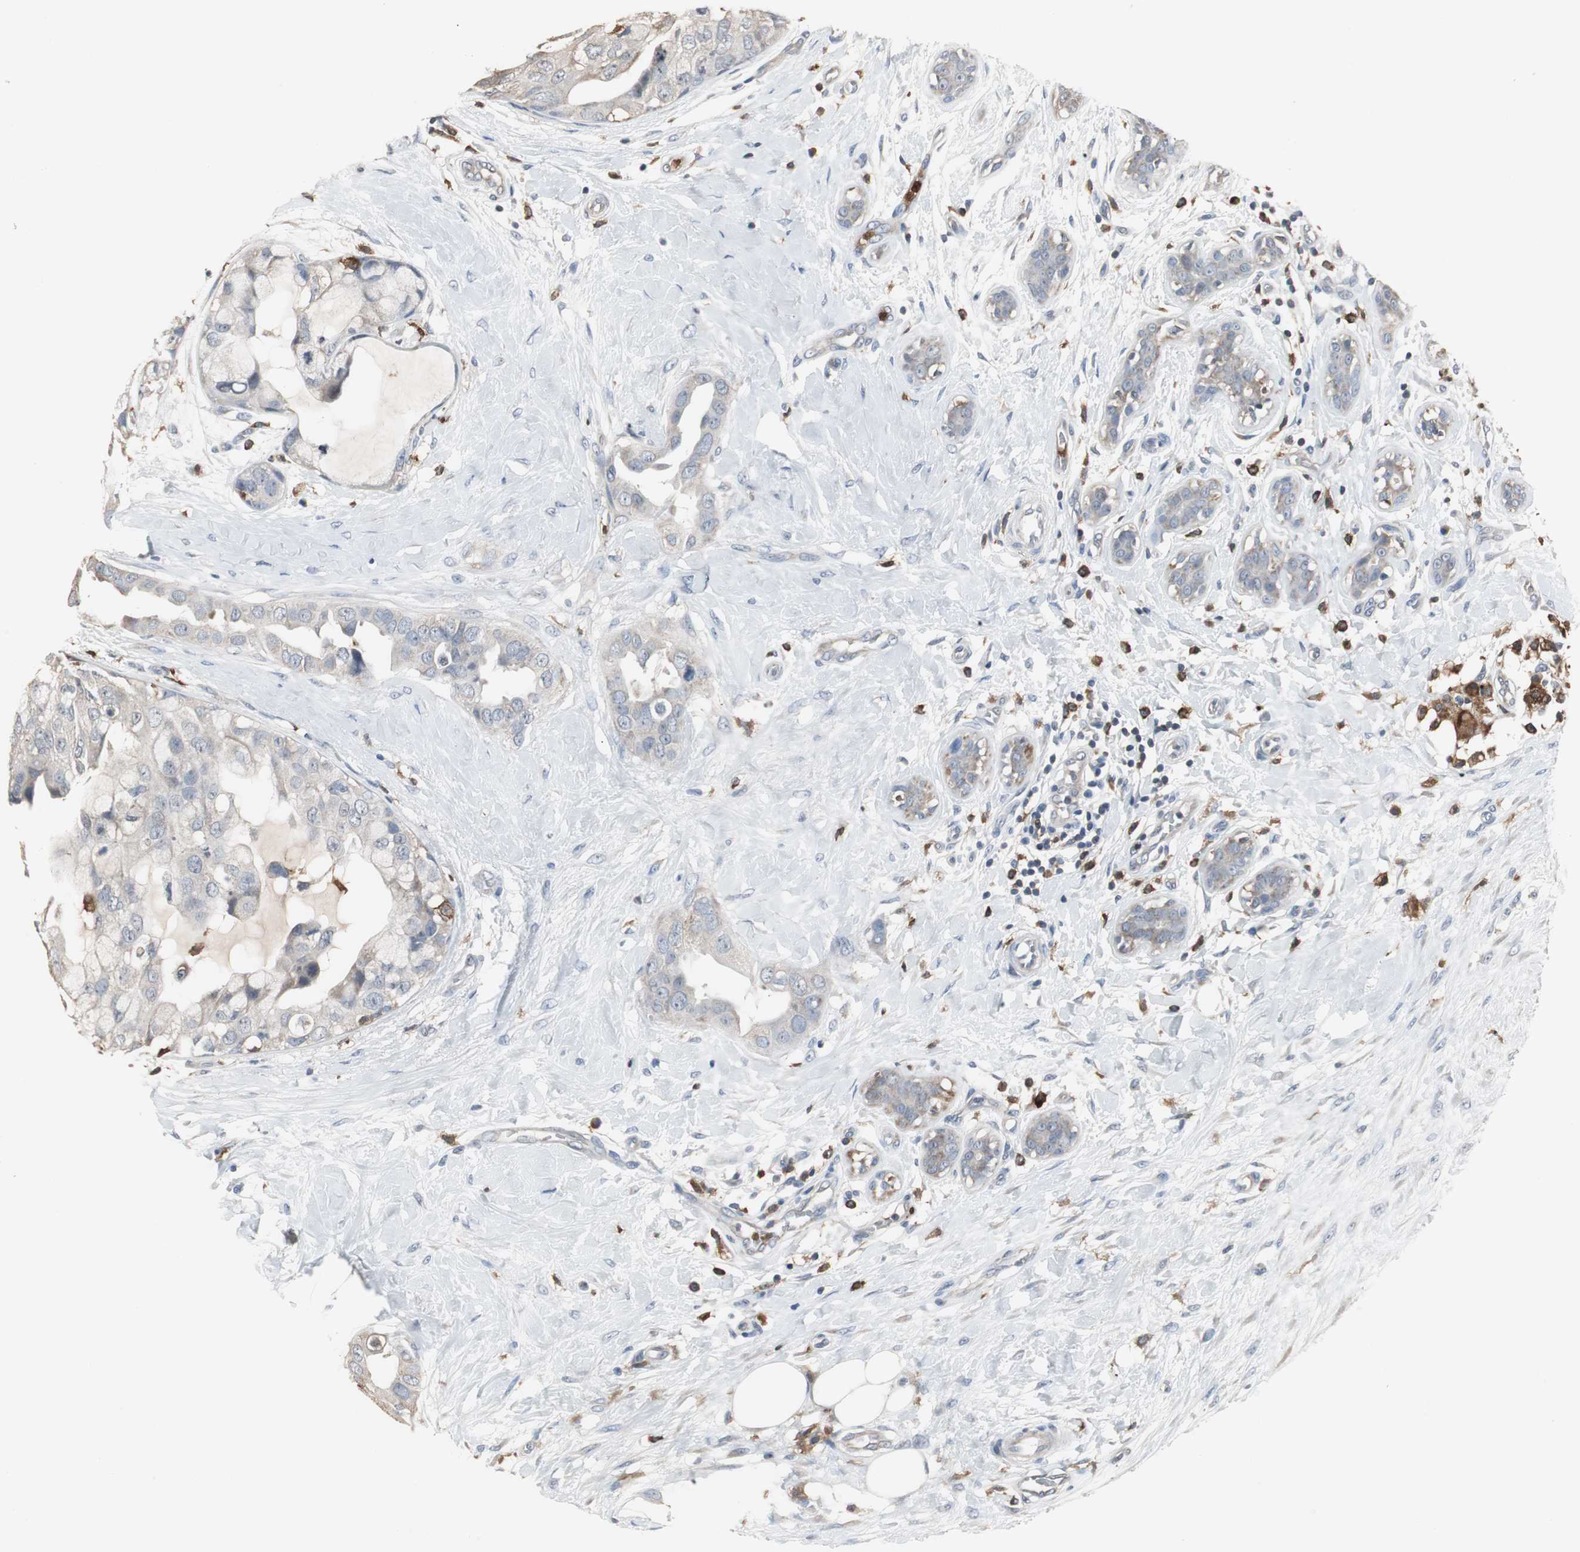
{"staining": {"intensity": "weak", "quantity": "25%-75%", "location": "cytoplasmic/membranous"}, "tissue": "breast cancer", "cell_type": "Tumor cells", "image_type": "cancer", "snomed": [{"axis": "morphology", "description": "Duct carcinoma"}, {"axis": "topography", "description": "Breast"}], "caption": "High-power microscopy captured an immunohistochemistry (IHC) photomicrograph of breast infiltrating ductal carcinoma, revealing weak cytoplasmic/membranous staining in about 25%-75% of tumor cells.", "gene": "NCF2", "patient": {"sex": "female", "age": 40}}